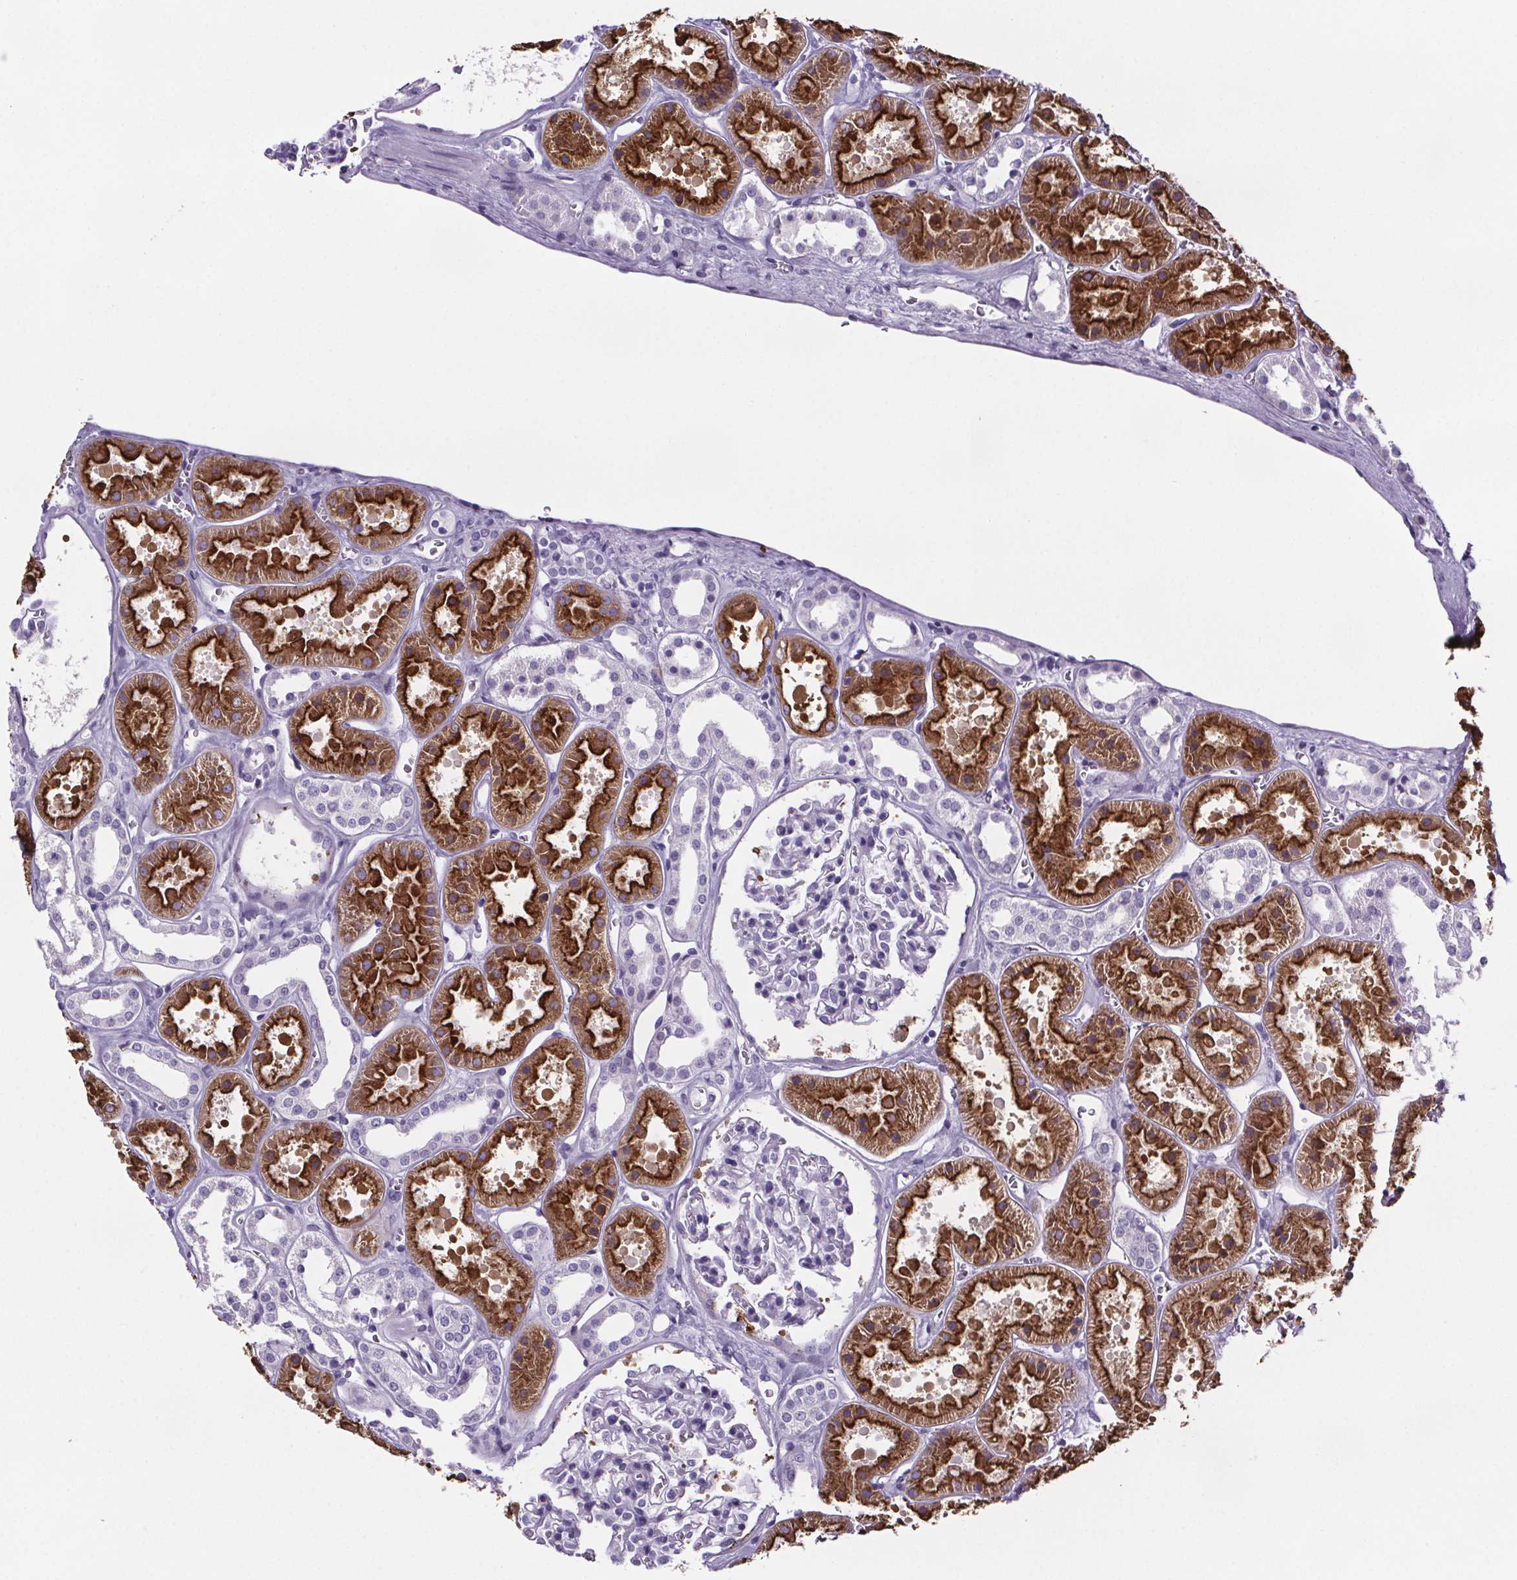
{"staining": {"intensity": "negative", "quantity": "none", "location": "none"}, "tissue": "kidney", "cell_type": "Cells in glomeruli", "image_type": "normal", "snomed": [{"axis": "morphology", "description": "Normal tissue, NOS"}, {"axis": "topography", "description": "Kidney"}], "caption": "Cells in glomeruli show no significant expression in benign kidney. (DAB (3,3'-diaminobenzidine) immunohistochemistry, high magnification).", "gene": "CUBN", "patient": {"sex": "female", "age": 41}}